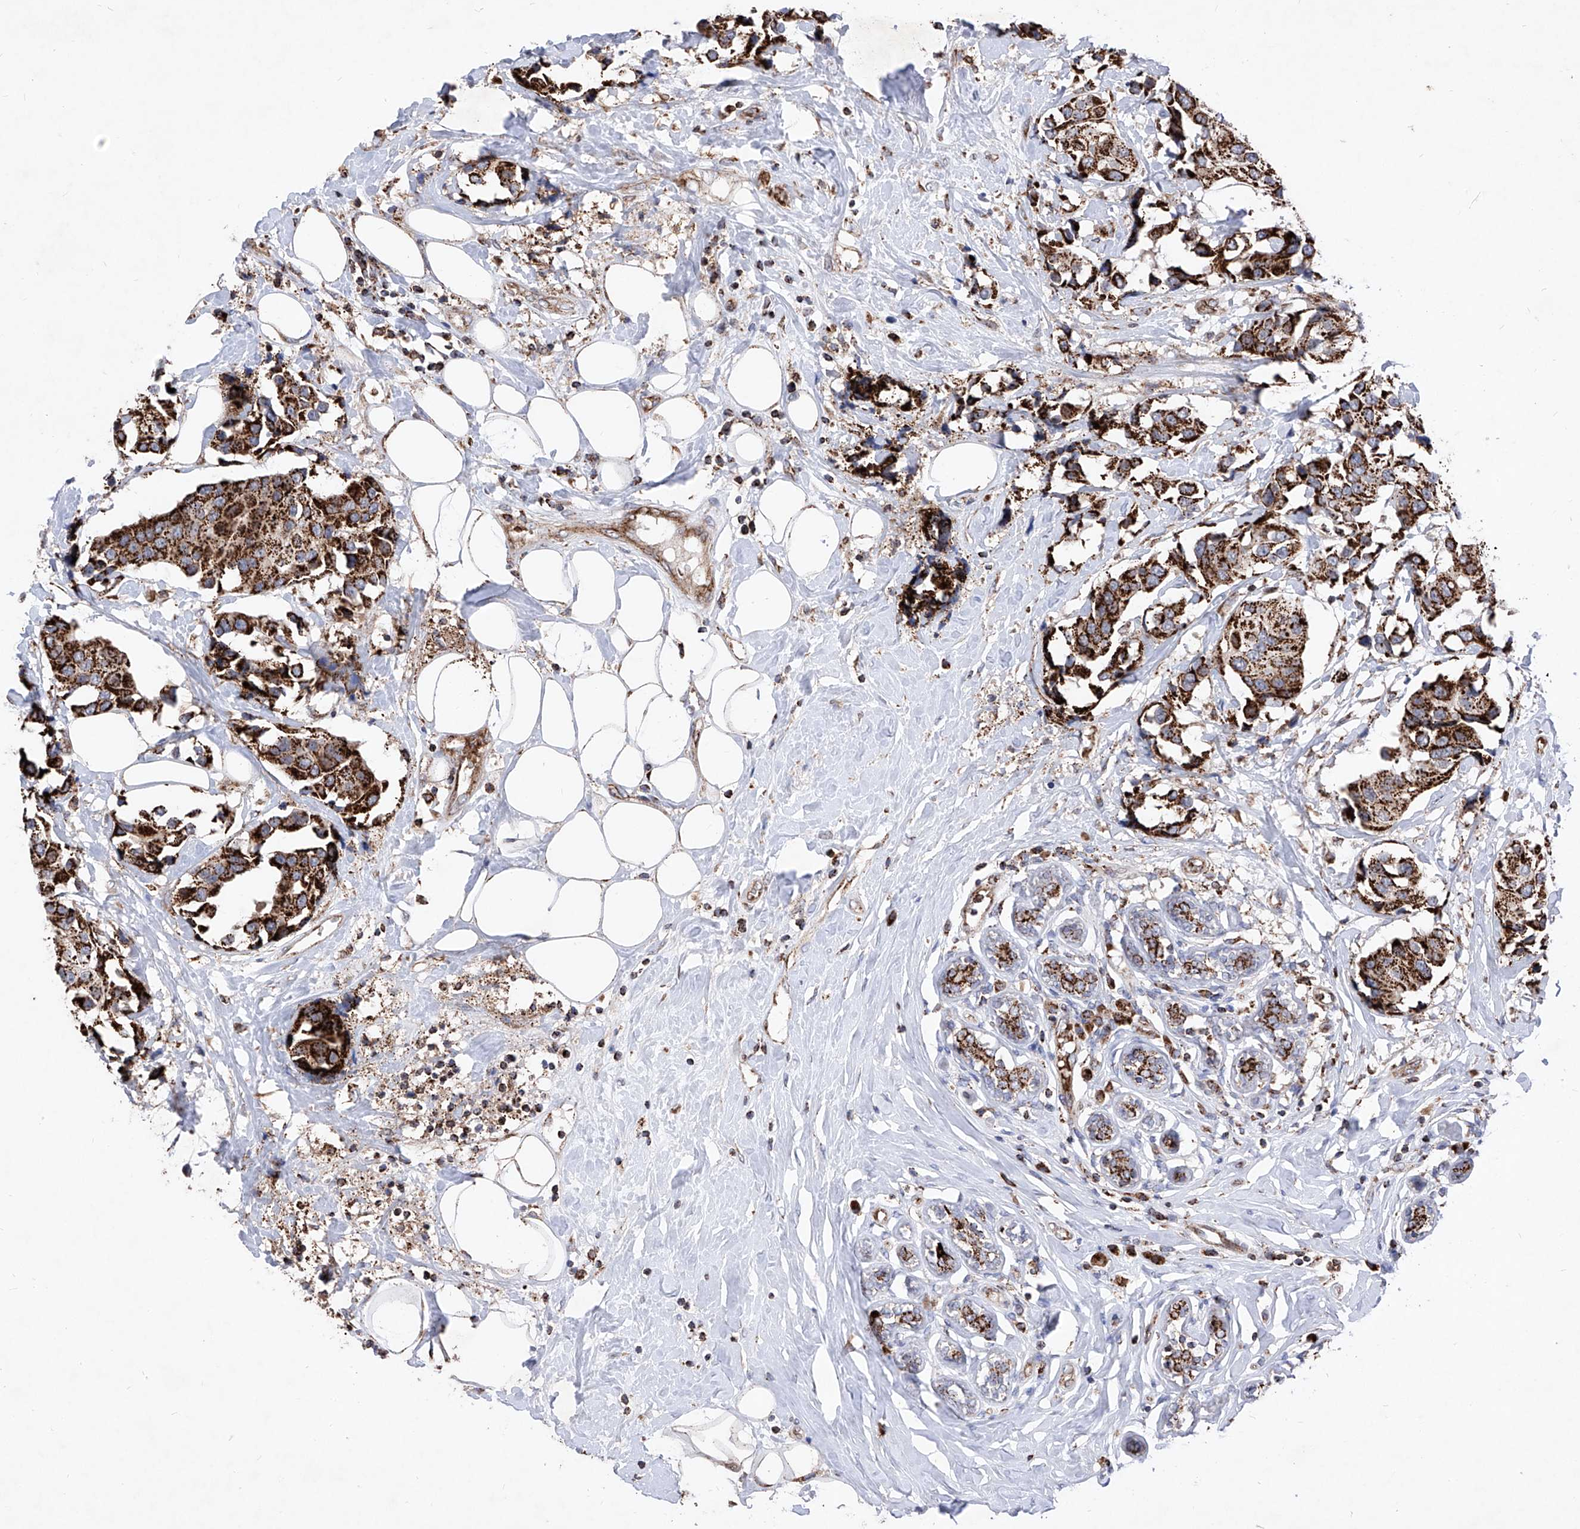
{"staining": {"intensity": "strong", "quantity": ">75%", "location": "cytoplasmic/membranous"}, "tissue": "breast cancer", "cell_type": "Tumor cells", "image_type": "cancer", "snomed": [{"axis": "morphology", "description": "Normal tissue, NOS"}, {"axis": "morphology", "description": "Duct carcinoma"}, {"axis": "topography", "description": "Breast"}], "caption": "Tumor cells display strong cytoplasmic/membranous positivity in approximately >75% of cells in breast cancer (infiltrating ductal carcinoma). (DAB (3,3'-diaminobenzidine) = brown stain, brightfield microscopy at high magnification).", "gene": "SEMA6A", "patient": {"sex": "female", "age": 39}}